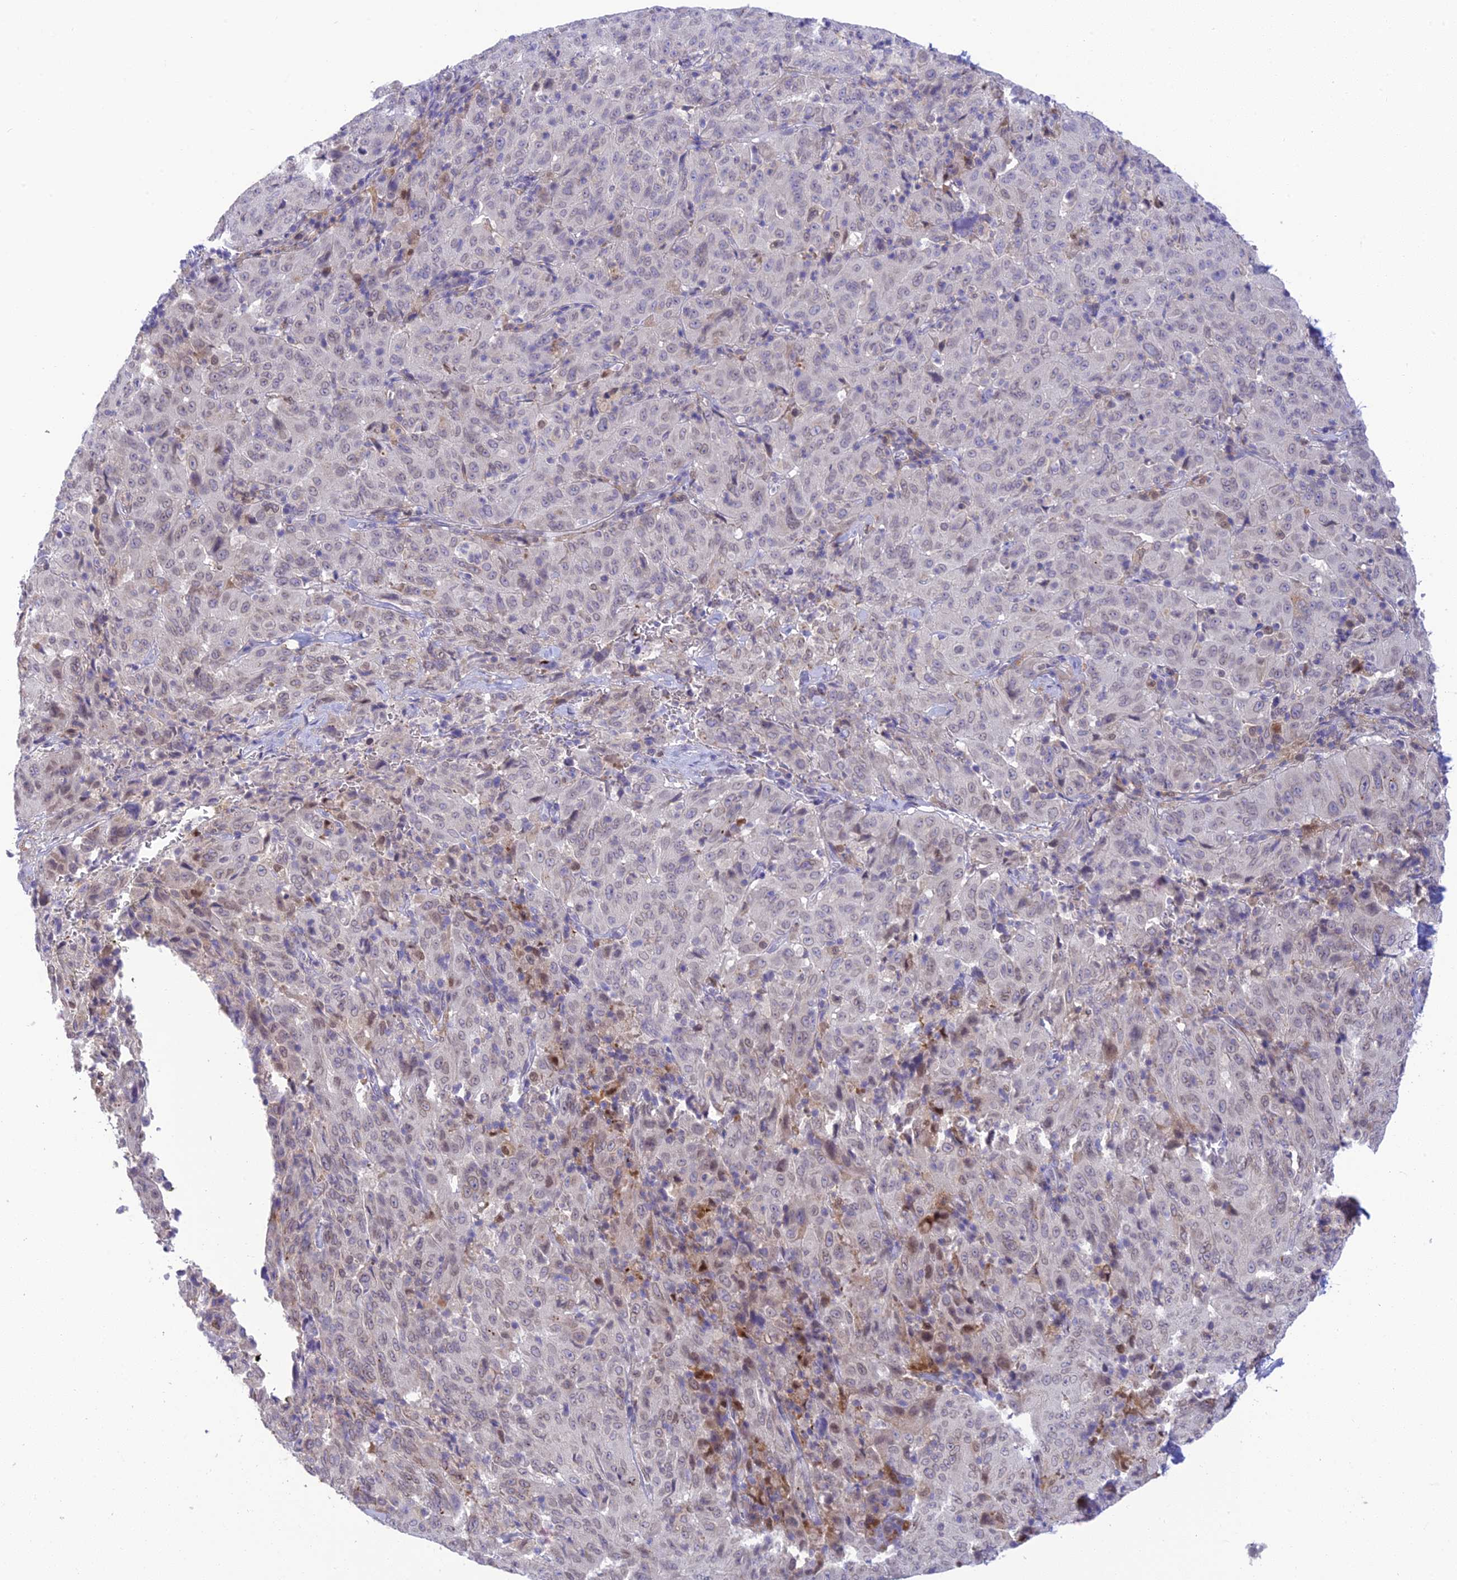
{"staining": {"intensity": "negative", "quantity": "none", "location": "none"}, "tissue": "pancreatic cancer", "cell_type": "Tumor cells", "image_type": "cancer", "snomed": [{"axis": "morphology", "description": "Adenocarcinoma, NOS"}, {"axis": "topography", "description": "Pancreas"}], "caption": "The image reveals no significant positivity in tumor cells of pancreatic cancer (adenocarcinoma).", "gene": "BMT2", "patient": {"sex": "male", "age": 63}}